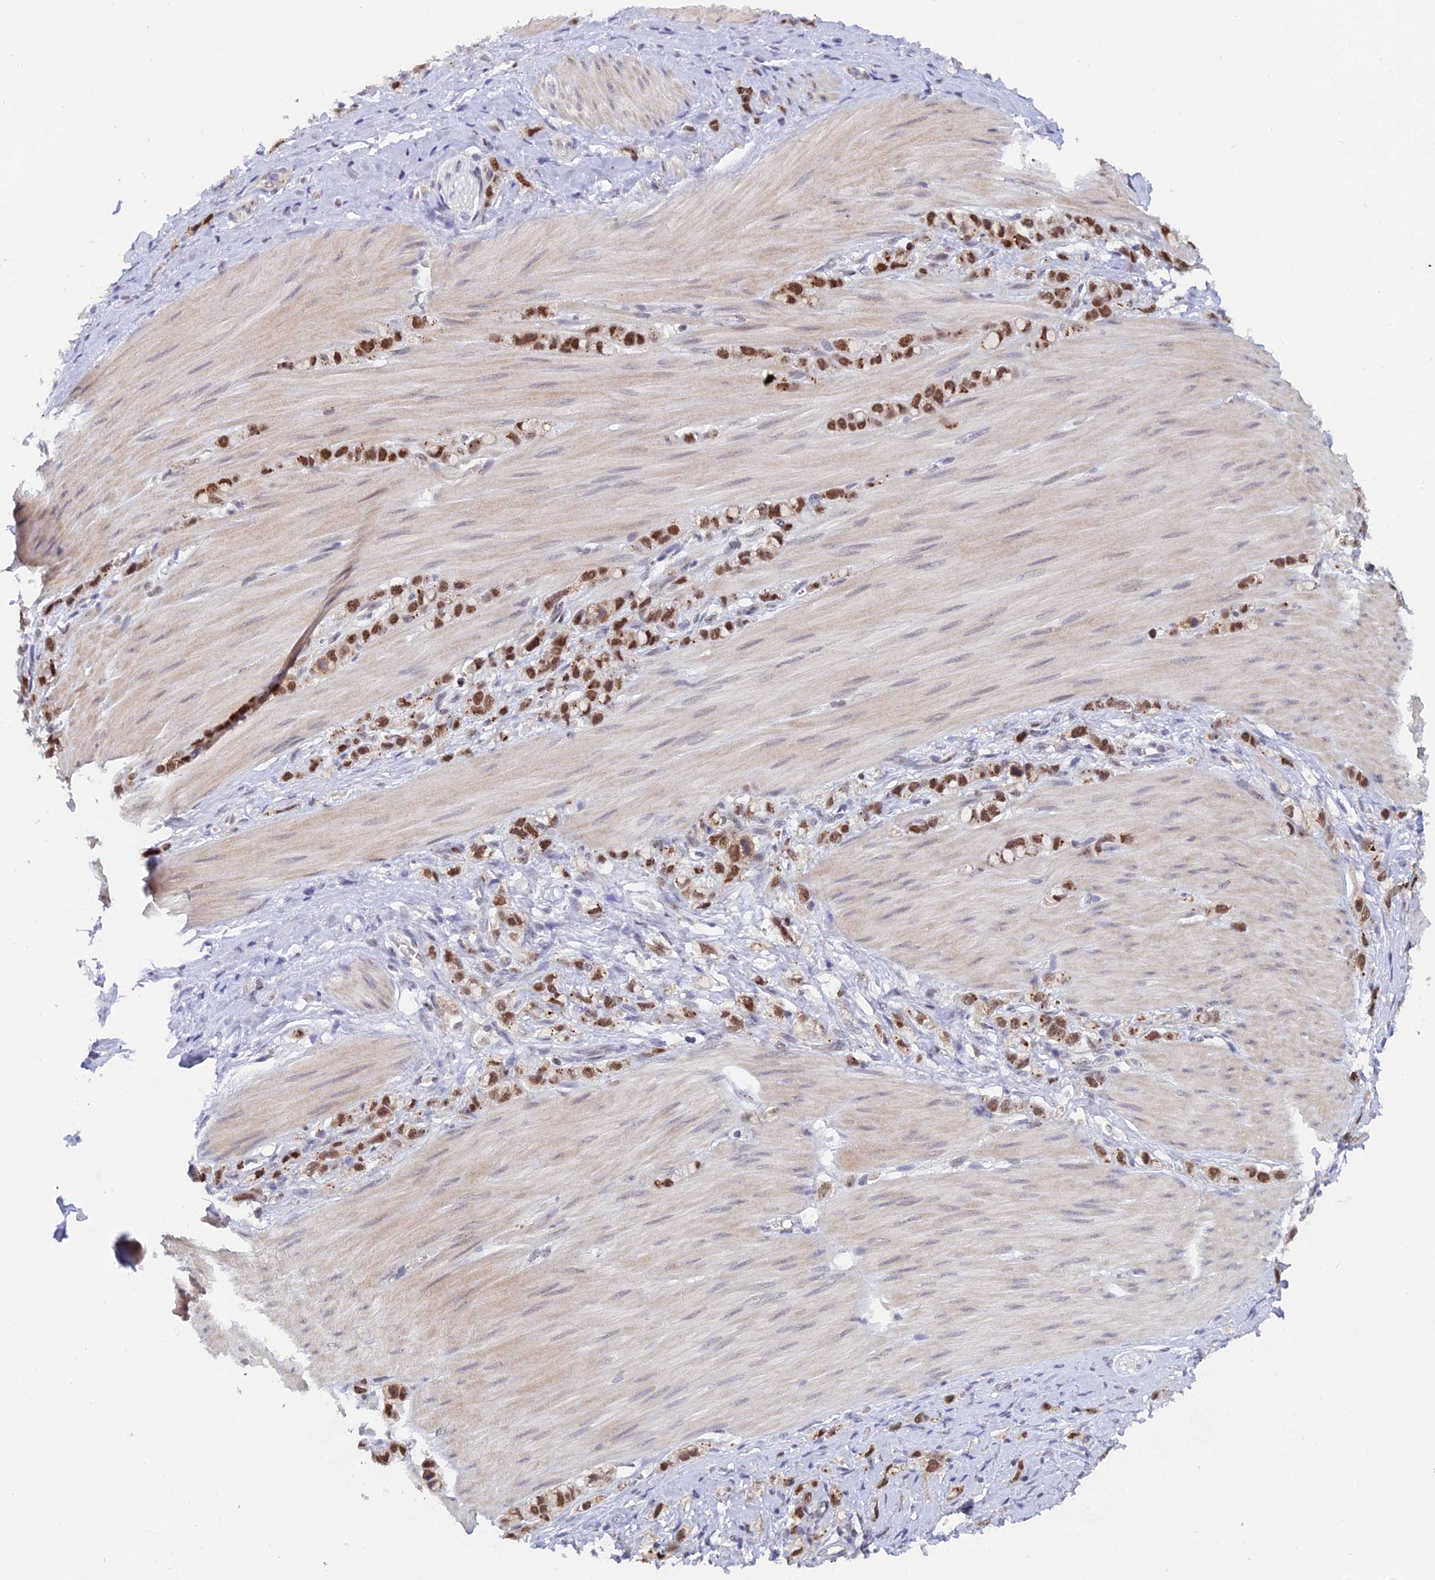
{"staining": {"intensity": "strong", "quantity": ">75%", "location": "cytoplasmic/membranous,nuclear"}, "tissue": "stomach cancer", "cell_type": "Tumor cells", "image_type": "cancer", "snomed": [{"axis": "morphology", "description": "Adenocarcinoma, NOS"}, {"axis": "topography", "description": "Stomach"}], "caption": "Tumor cells exhibit strong cytoplasmic/membranous and nuclear staining in about >75% of cells in stomach cancer (adenocarcinoma).", "gene": "THOC3", "patient": {"sex": "female", "age": 65}}